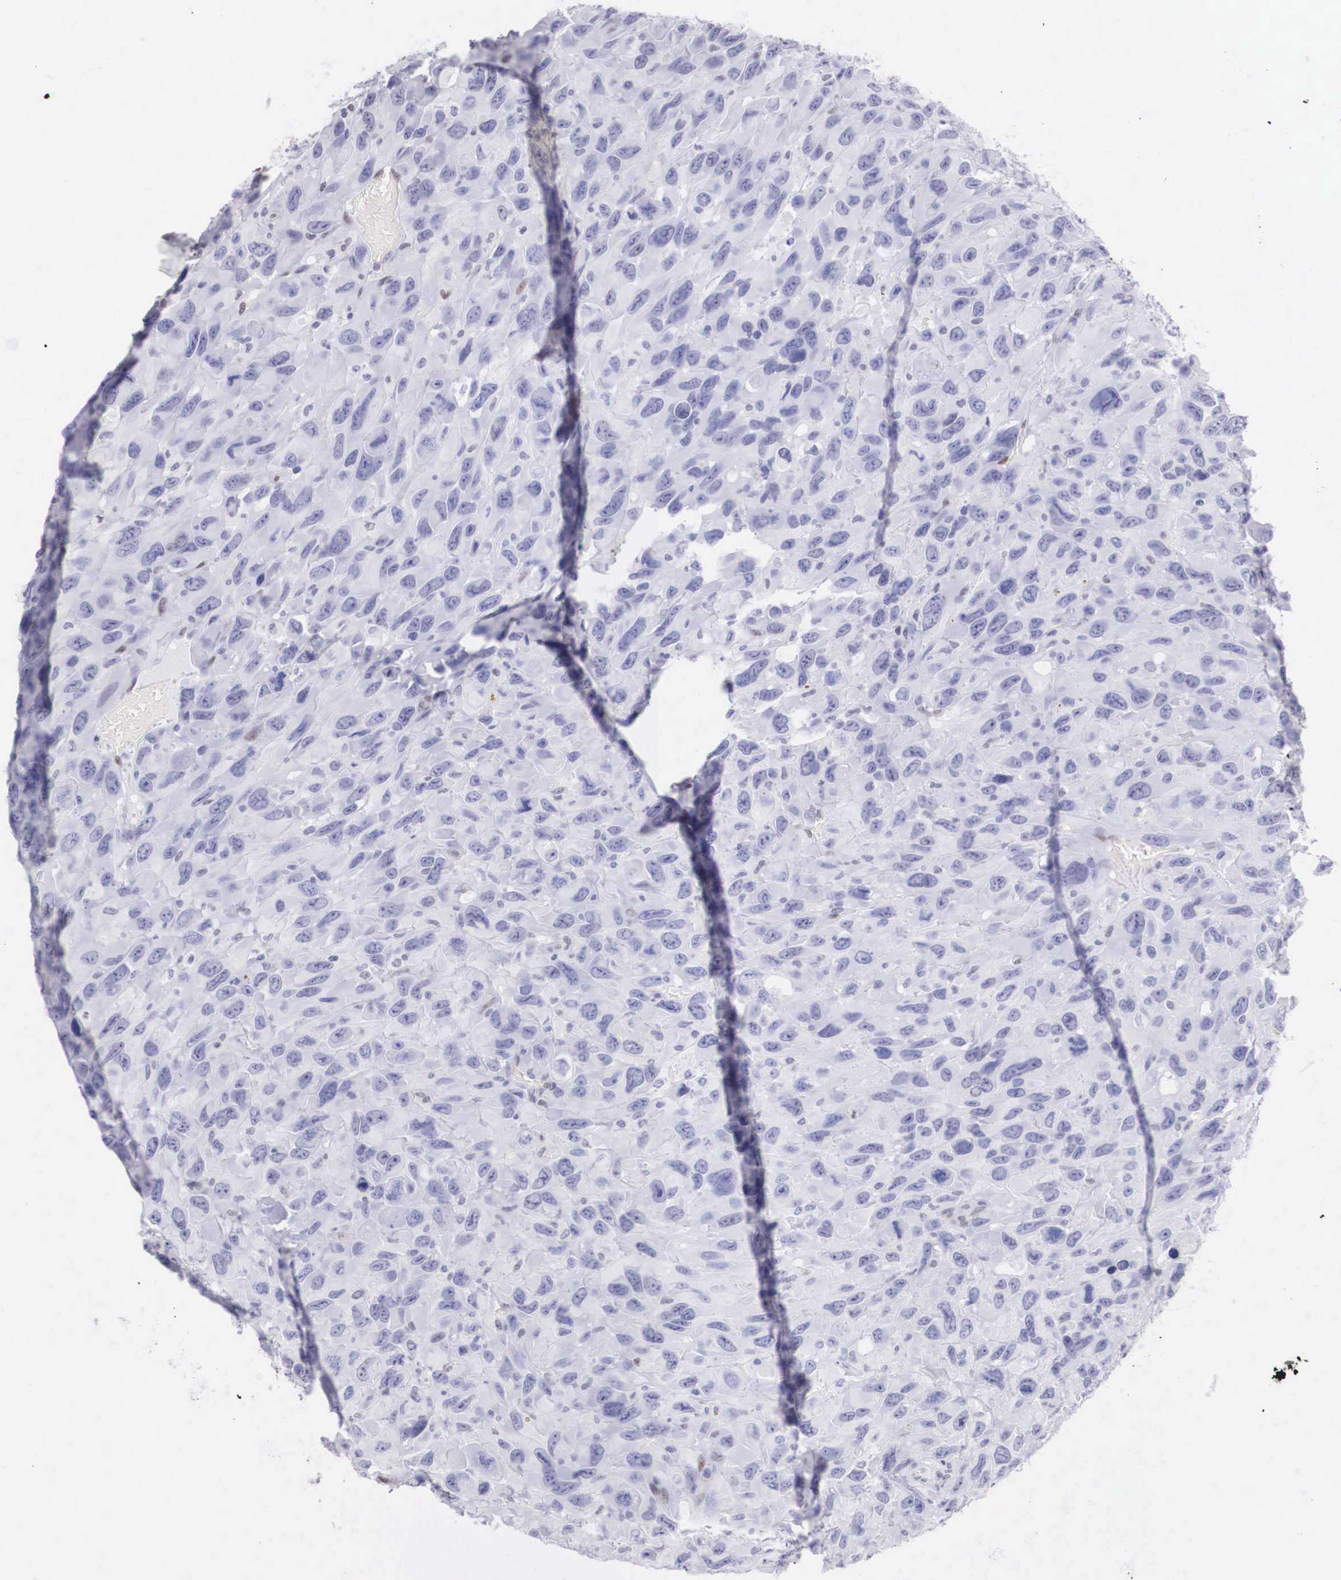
{"staining": {"intensity": "negative", "quantity": "none", "location": "none"}, "tissue": "renal cancer", "cell_type": "Tumor cells", "image_type": "cancer", "snomed": [{"axis": "morphology", "description": "Adenocarcinoma, NOS"}, {"axis": "topography", "description": "Kidney"}], "caption": "Immunohistochemical staining of human renal cancer displays no significant staining in tumor cells.", "gene": "HMGN5", "patient": {"sex": "male", "age": 79}}